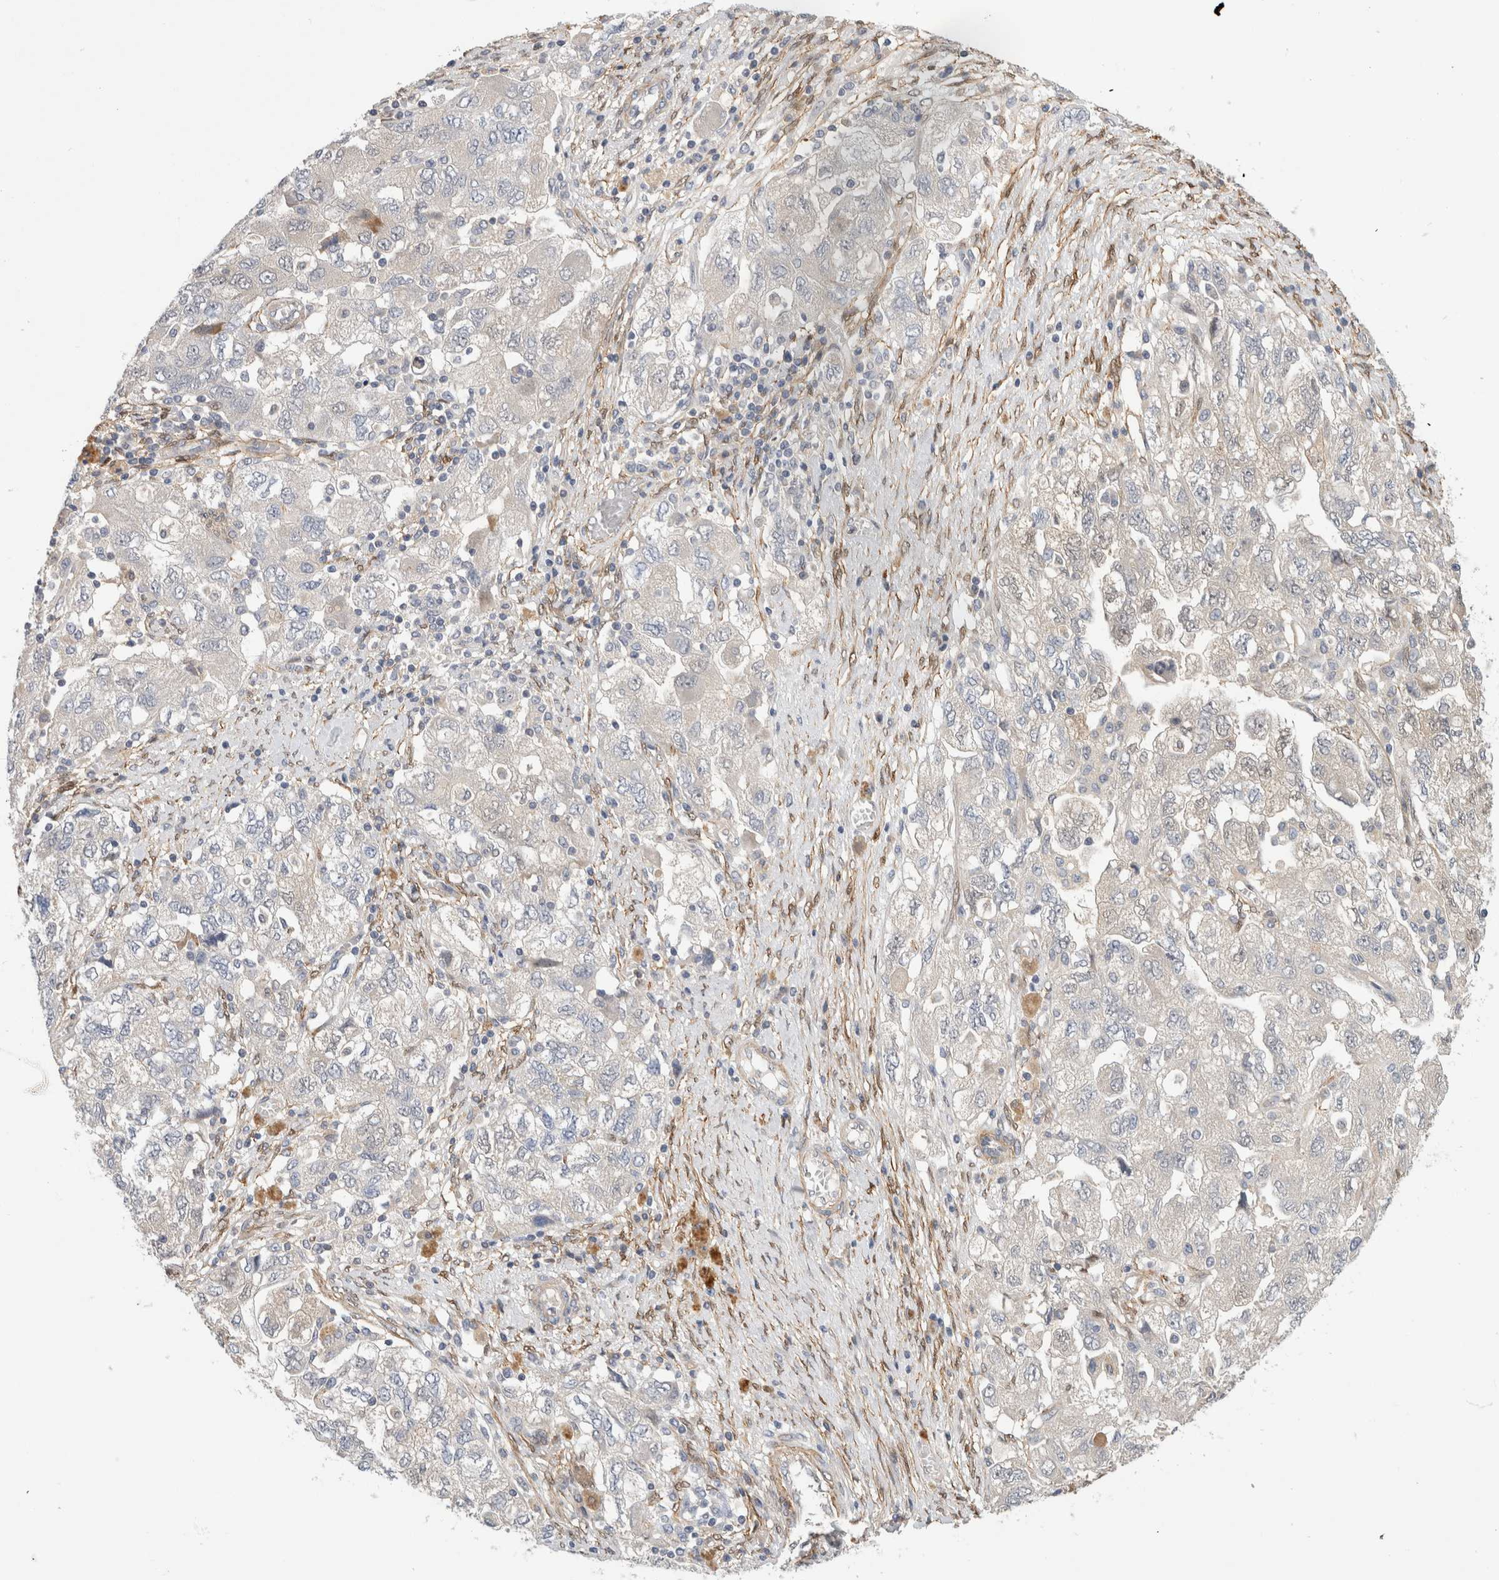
{"staining": {"intensity": "negative", "quantity": "none", "location": "none"}, "tissue": "ovarian cancer", "cell_type": "Tumor cells", "image_type": "cancer", "snomed": [{"axis": "morphology", "description": "Carcinoma, NOS"}, {"axis": "morphology", "description": "Cystadenocarcinoma, serous, NOS"}, {"axis": "topography", "description": "Ovary"}], "caption": "Tumor cells show no significant expression in ovarian carcinoma.", "gene": "PGM1", "patient": {"sex": "female", "age": 69}}